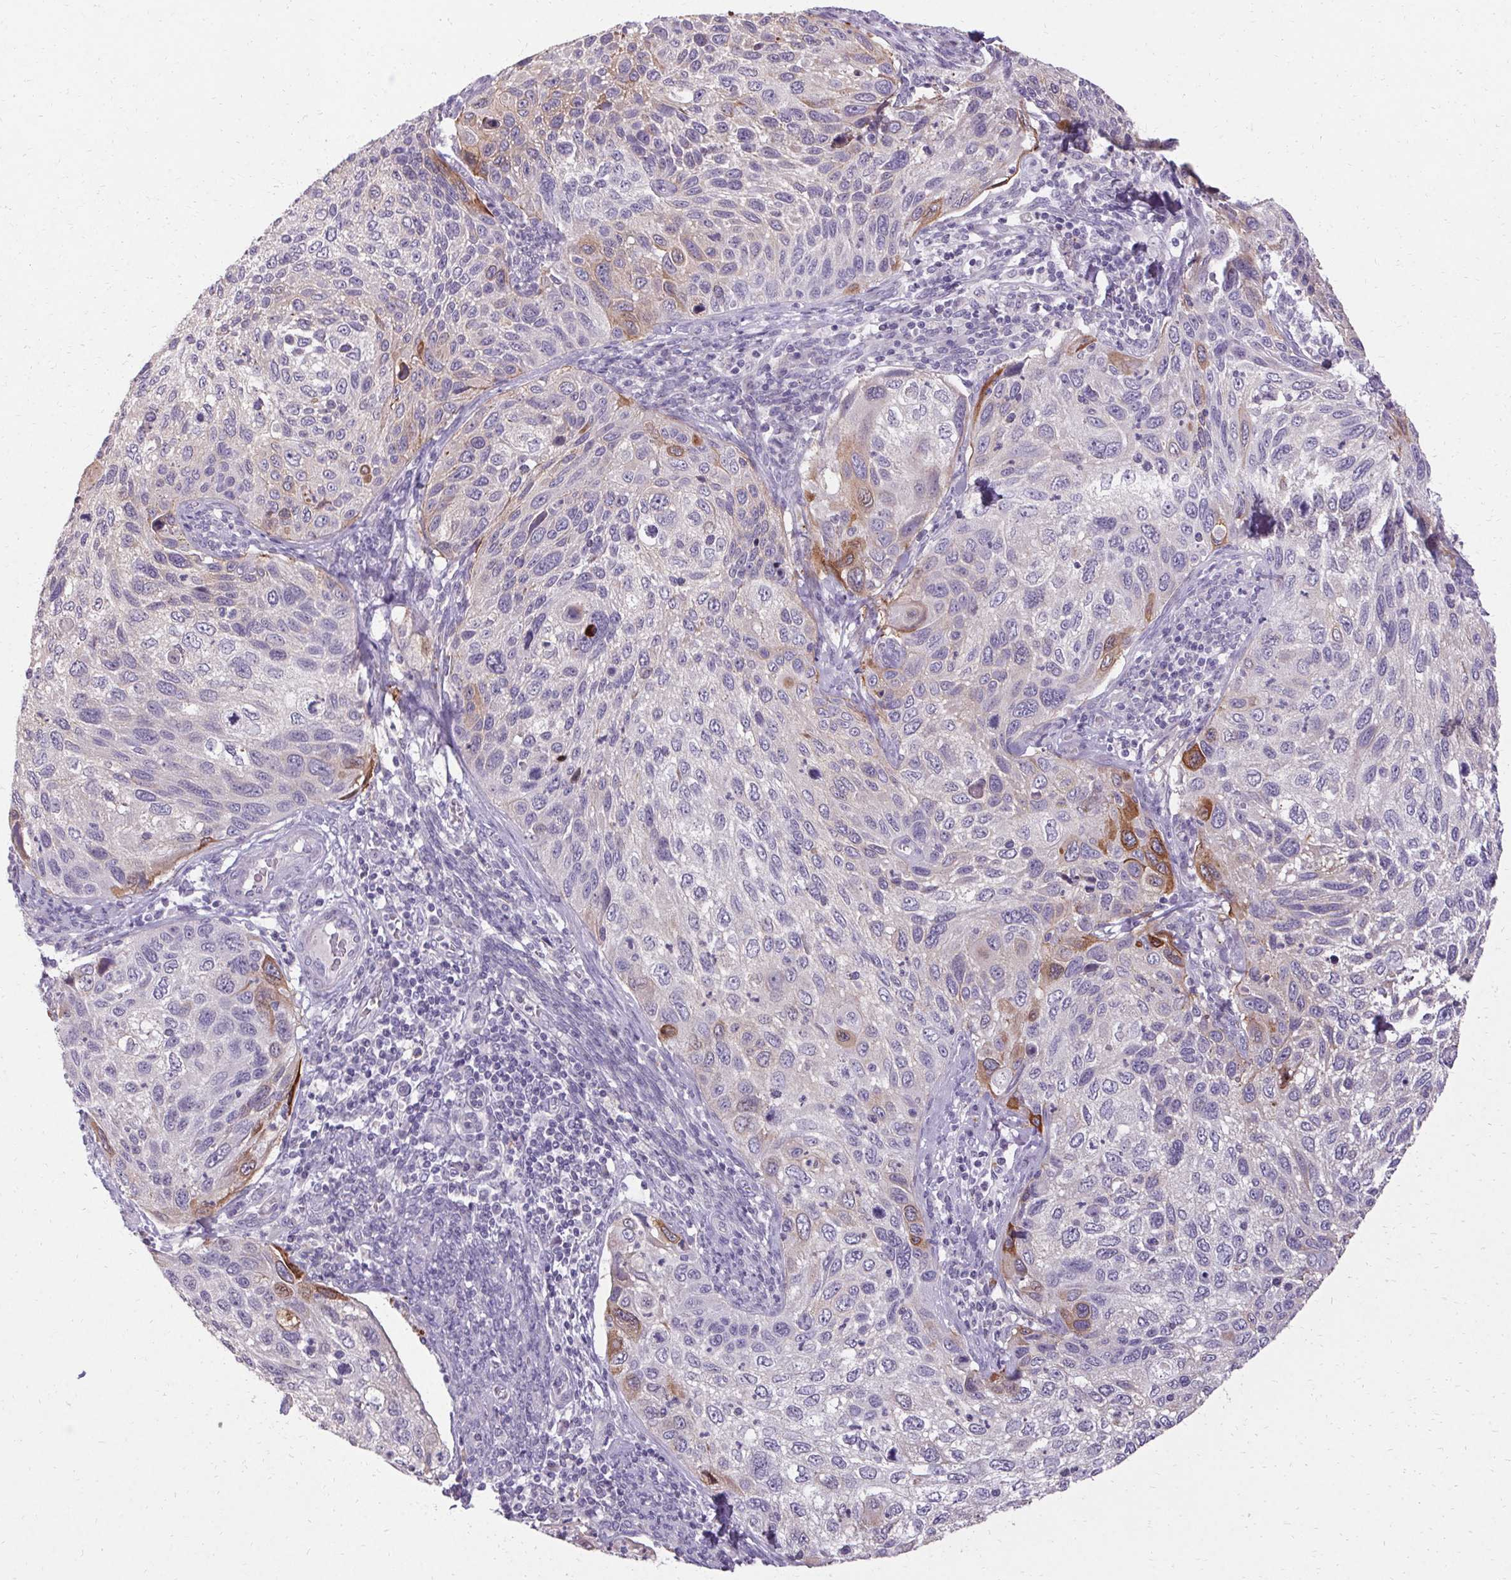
{"staining": {"intensity": "moderate", "quantity": "<25%", "location": "cytoplasmic/membranous"}, "tissue": "cervical cancer", "cell_type": "Tumor cells", "image_type": "cancer", "snomed": [{"axis": "morphology", "description": "Squamous cell carcinoma, NOS"}, {"axis": "topography", "description": "Cervix"}], "caption": "Protein analysis of cervical cancer (squamous cell carcinoma) tissue reveals moderate cytoplasmic/membranous expression in approximately <25% of tumor cells.", "gene": "HSD17B3", "patient": {"sex": "female", "age": 70}}